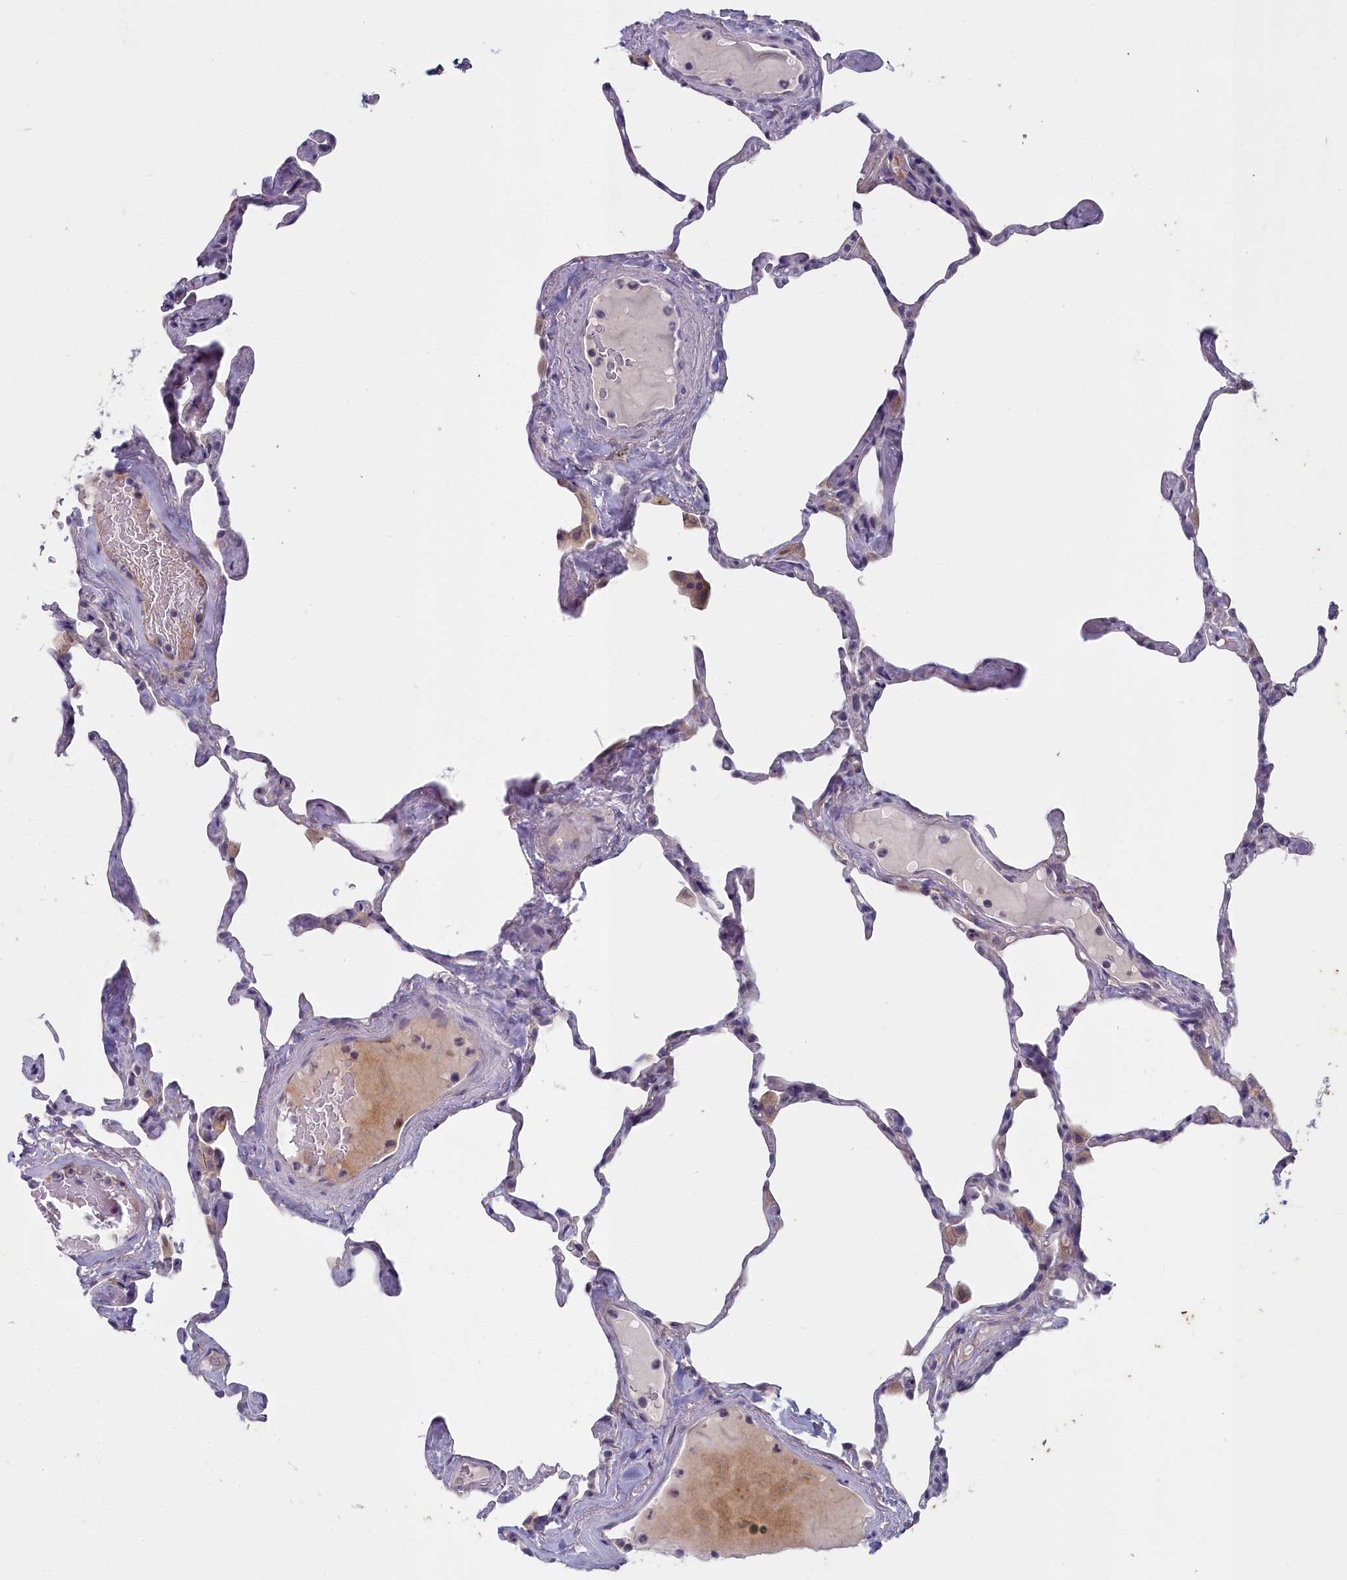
{"staining": {"intensity": "negative", "quantity": "none", "location": "none"}, "tissue": "lung", "cell_type": "Alveolar cells", "image_type": "normal", "snomed": [{"axis": "morphology", "description": "Normal tissue, NOS"}, {"axis": "topography", "description": "Lung"}], "caption": "Immunohistochemical staining of benign human lung displays no significant staining in alveolar cells. (Stains: DAB (3,3'-diaminobenzidine) IHC with hematoxylin counter stain, Microscopy: brightfield microscopy at high magnification).", "gene": "INSYN2A", "patient": {"sex": "male", "age": 65}}